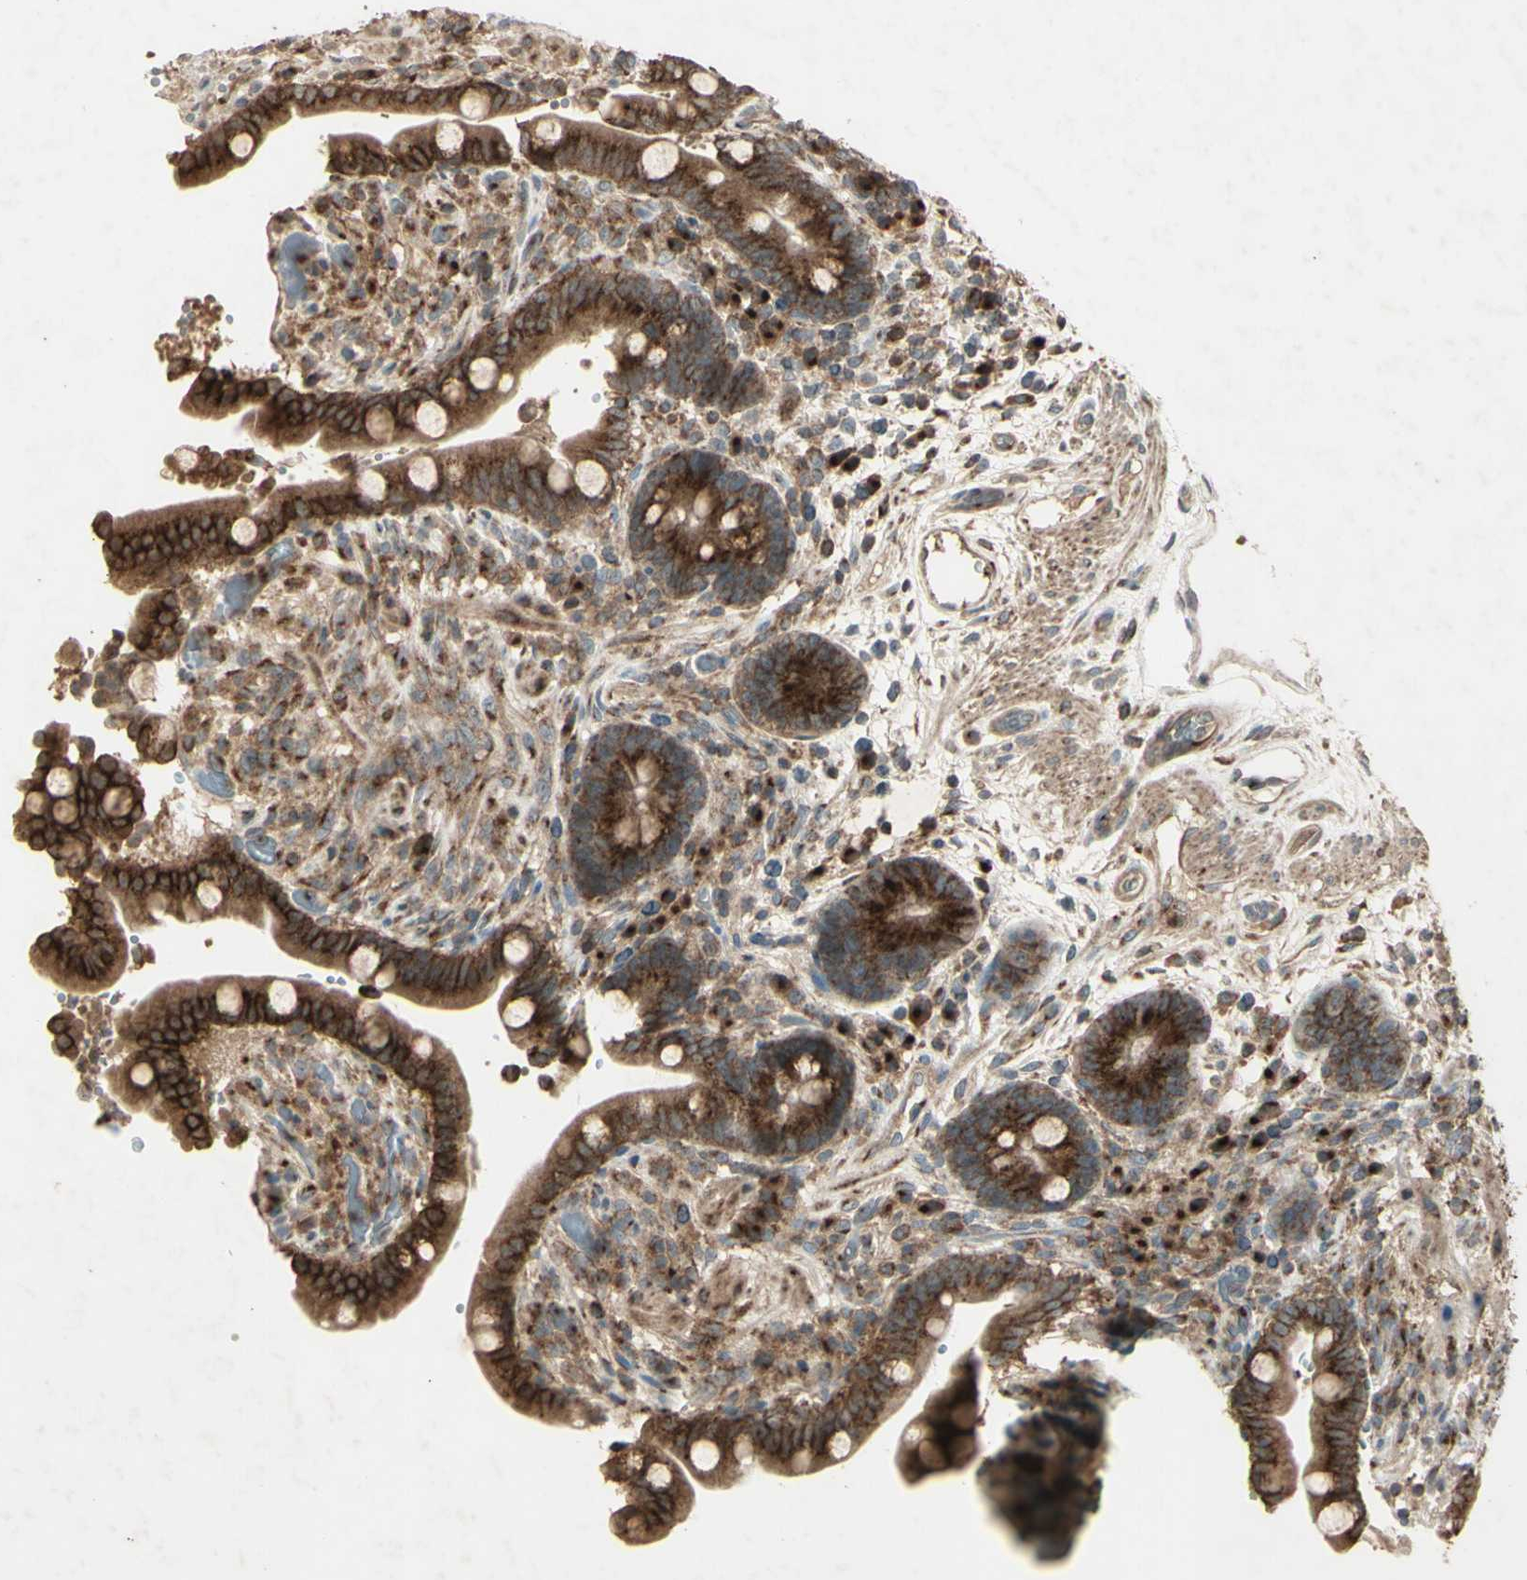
{"staining": {"intensity": "moderate", "quantity": ">75%", "location": "cytoplasmic/membranous"}, "tissue": "colon", "cell_type": "Endothelial cells", "image_type": "normal", "snomed": [{"axis": "morphology", "description": "Normal tissue, NOS"}, {"axis": "topography", "description": "Colon"}], "caption": "An immunohistochemistry (IHC) photomicrograph of normal tissue is shown. Protein staining in brown highlights moderate cytoplasmic/membranous positivity in colon within endothelial cells.", "gene": "AP1G1", "patient": {"sex": "male", "age": 73}}